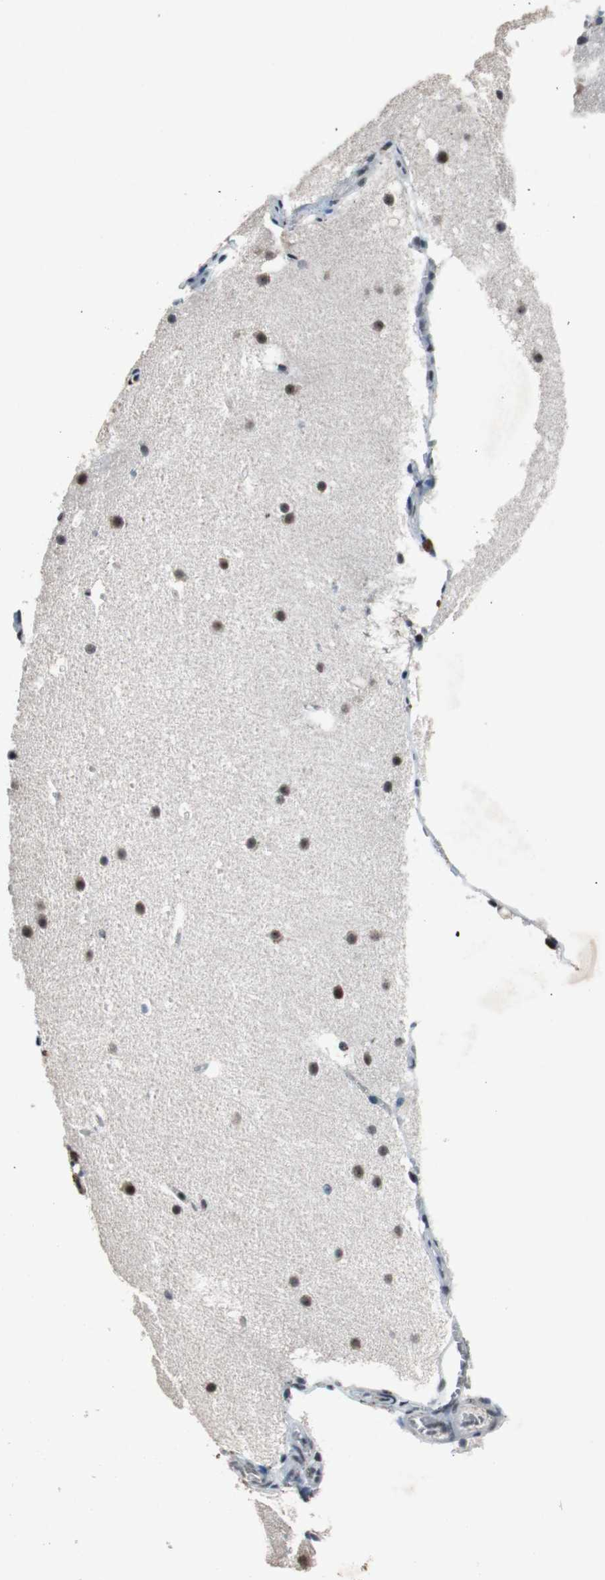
{"staining": {"intensity": "moderate", "quantity": "<25%", "location": "nuclear"}, "tissue": "cerebellum", "cell_type": "Cells in granular layer", "image_type": "normal", "snomed": [{"axis": "morphology", "description": "Normal tissue, NOS"}, {"axis": "topography", "description": "Cerebellum"}], "caption": "Immunohistochemistry image of normal human cerebellum stained for a protein (brown), which shows low levels of moderate nuclear expression in about <25% of cells in granular layer.", "gene": "USP28", "patient": {"sex": "male", "age": 45}}